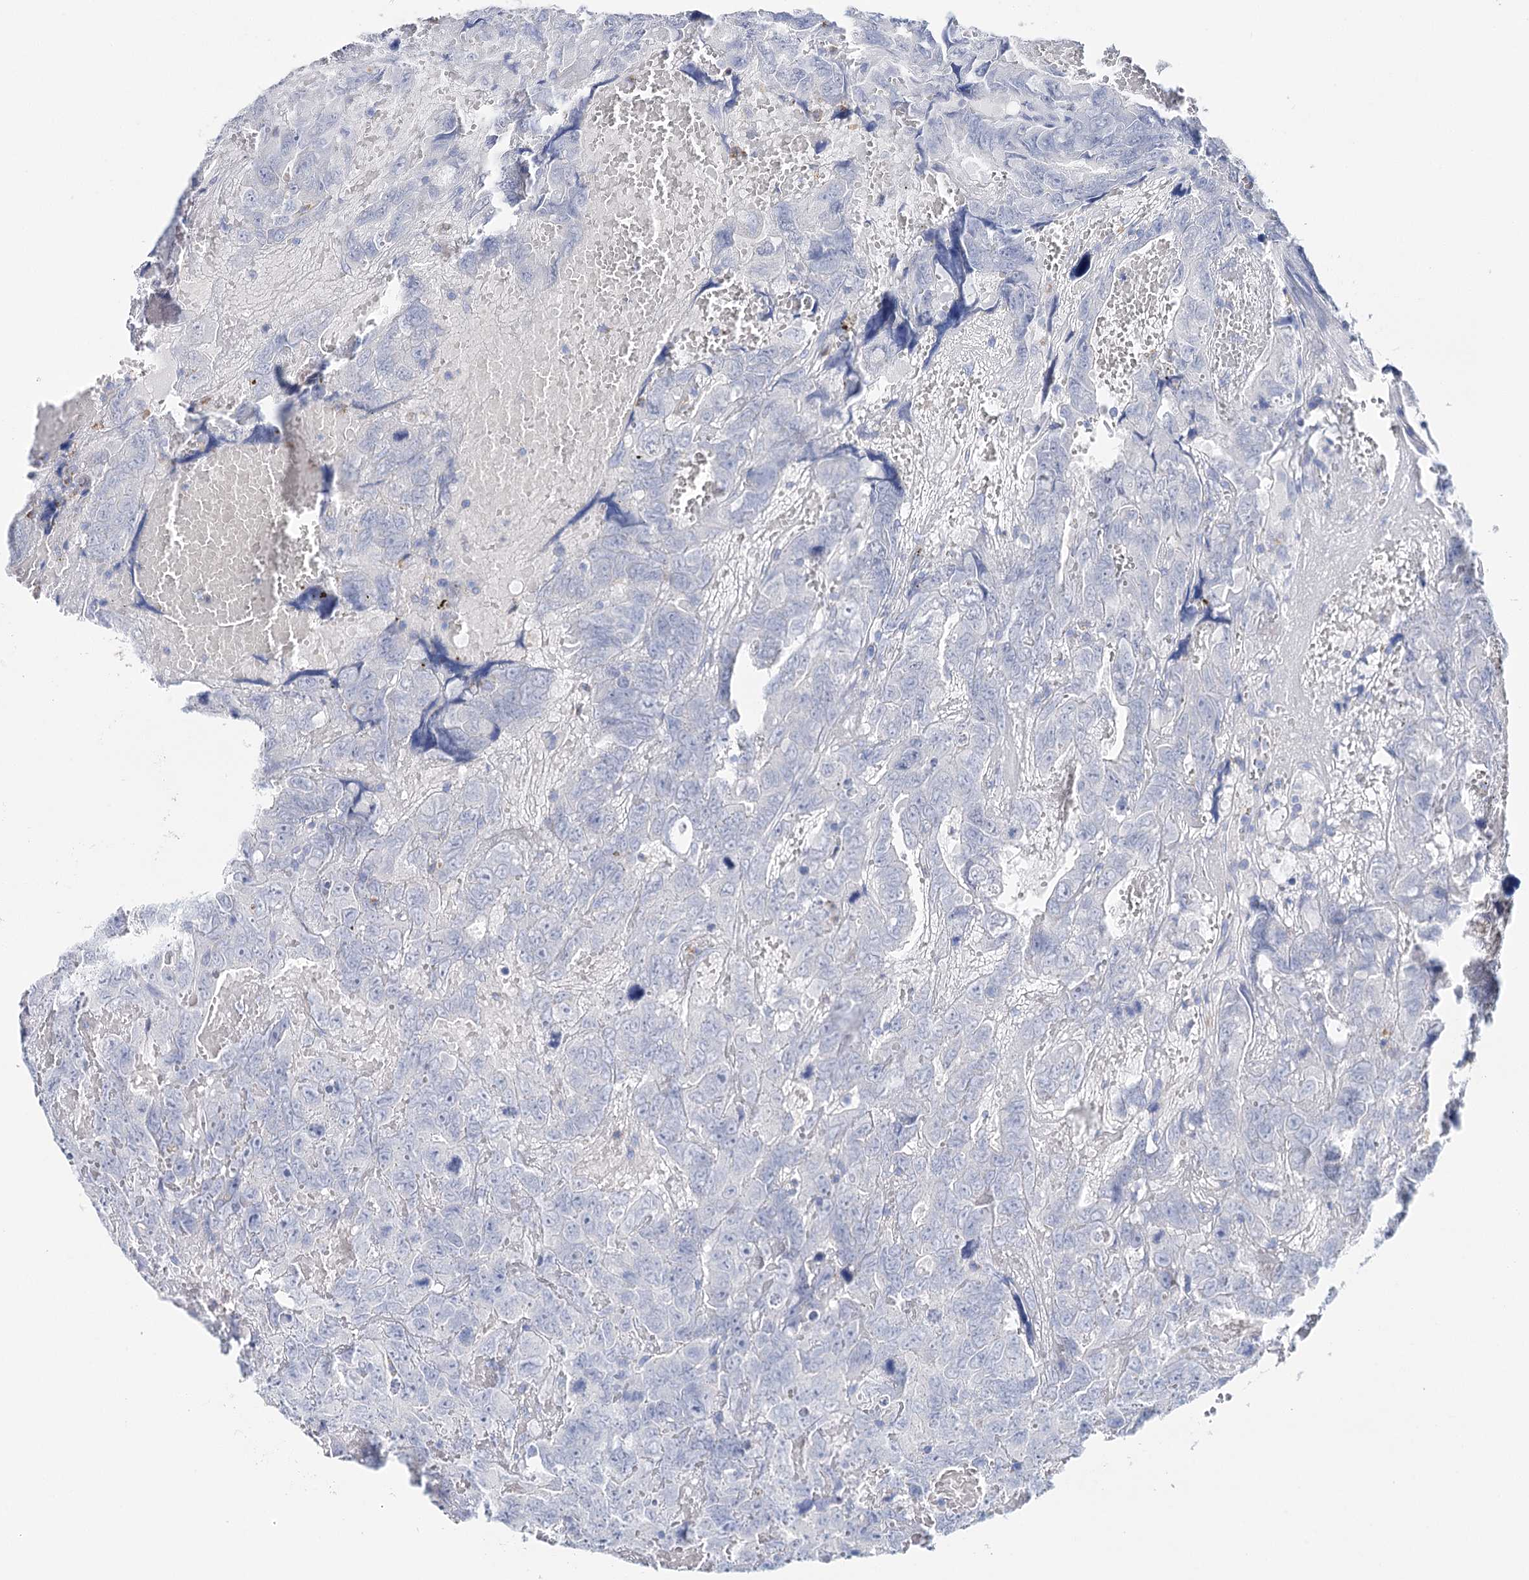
{"staining": {"intensity": "negative", "quantity": "none", "location": "none"}, "tissue": "testis cancer", "cell_type": "Tumor cells", "image_type": "cancer", "snomed": [{"axis": "morphology", "description": "Carcinoma, Embryonal, NOS"}, {"axis": "topography", "description": "Testis"}], "caption": "This is an immunohistochemistry (IHC) image of testis cancer (embryonal carcinoma). There is no positivity in tumor cells.", "gene": "CEACAM8", "patient": {"sex": "male", "age": 45}}